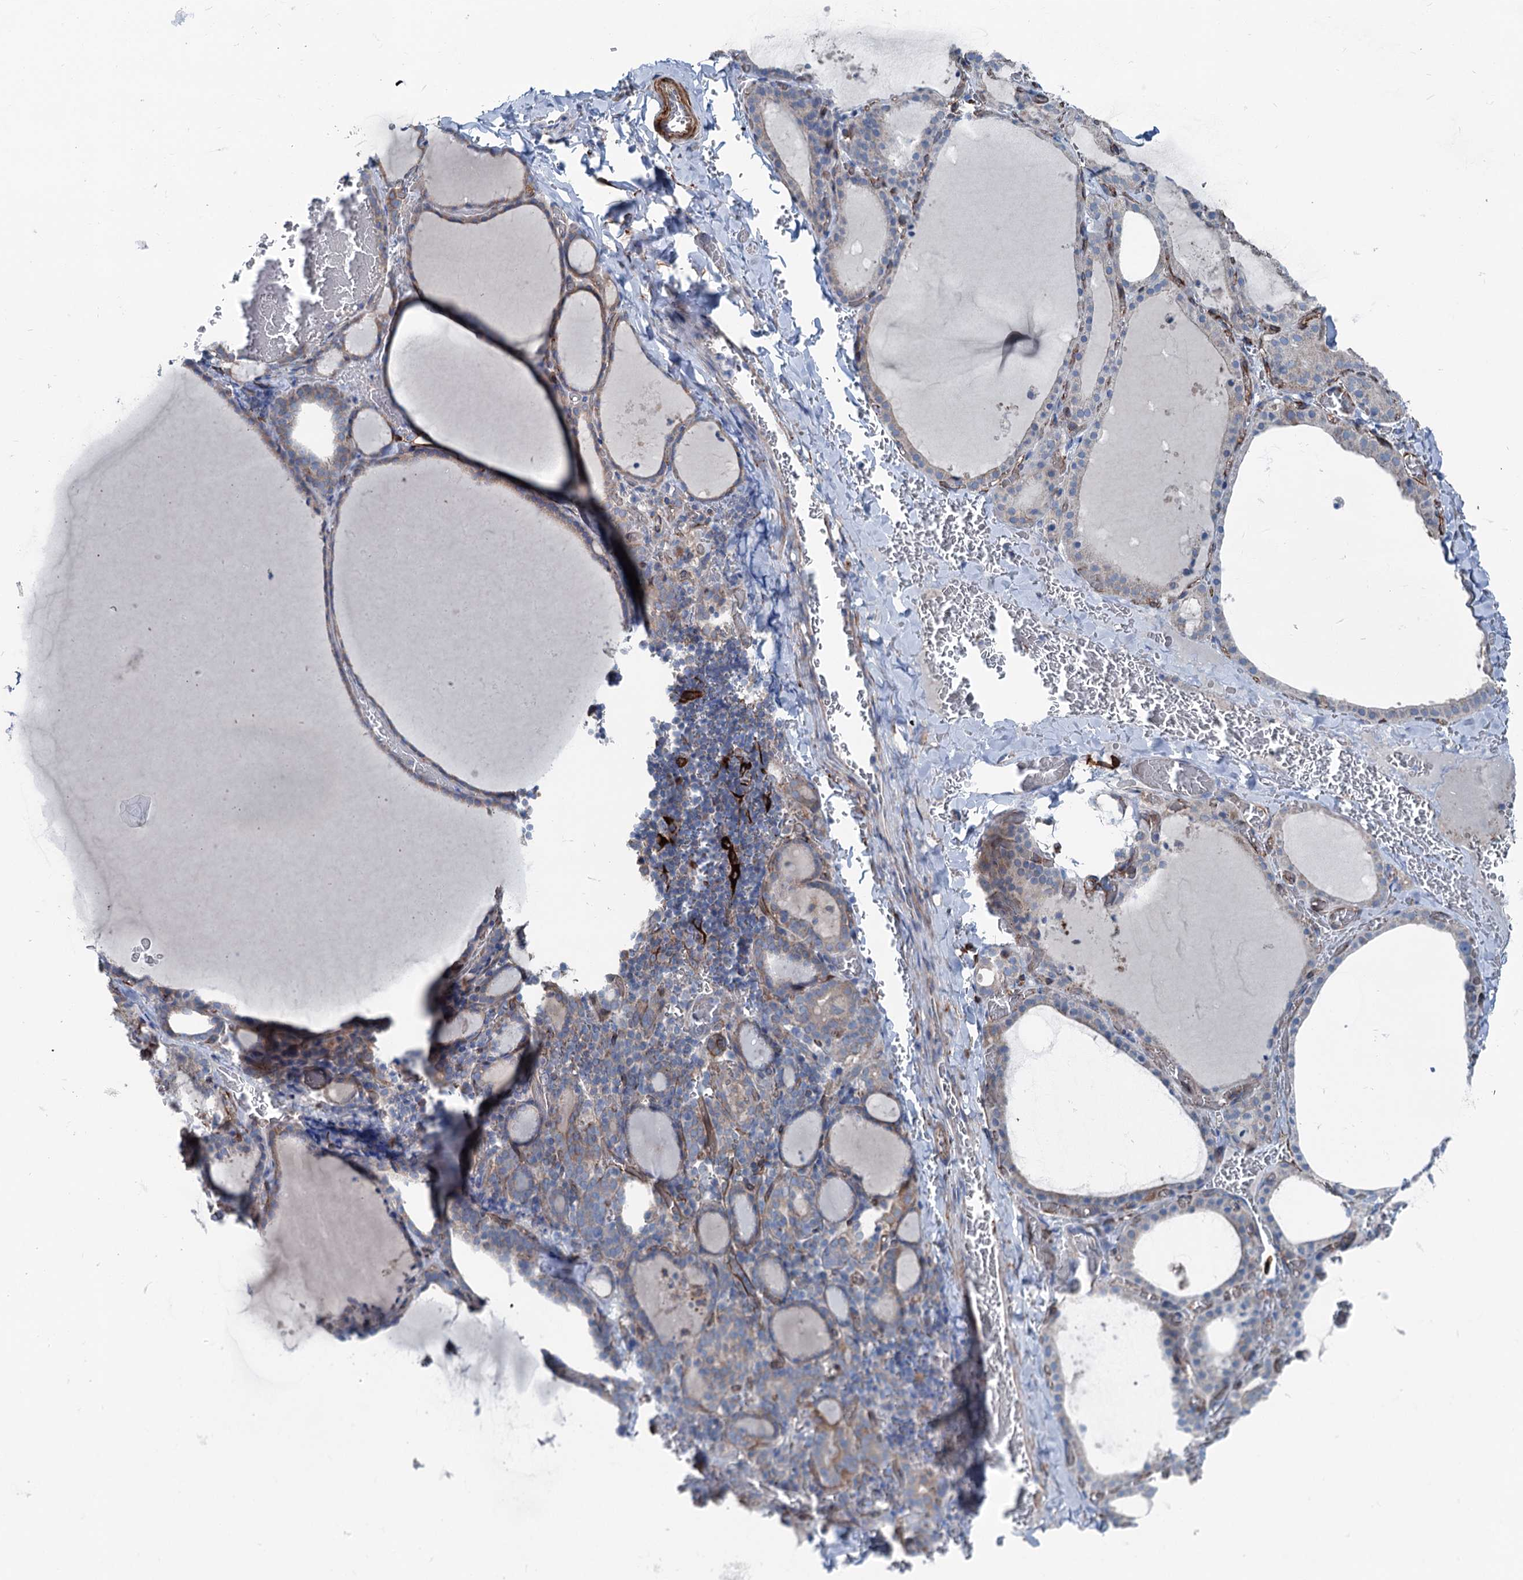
{"staining": {"intensity": "negative", "quantity": "none", "location": "none"}, "tissue": "thyroid gland", "cell_type": "Glandular cells", "image_type": "normal", "snomed": [{"axis": "morphology", "description": "Normal tissue, NOS"}, {"axis": "topography", "description": "Thyroid gland"}], "caption": "Protein analysis of unremarkable thyroid gland displays no significant positivity in glandular cells. The staining was performed using DAB to visualize the protein expression in brown, while the nuclei were stained in blue with hematoxylin (Magnification: 20x).", "gene": "CALCOCO1", "patient": {"sex": "female", "age": 39}}